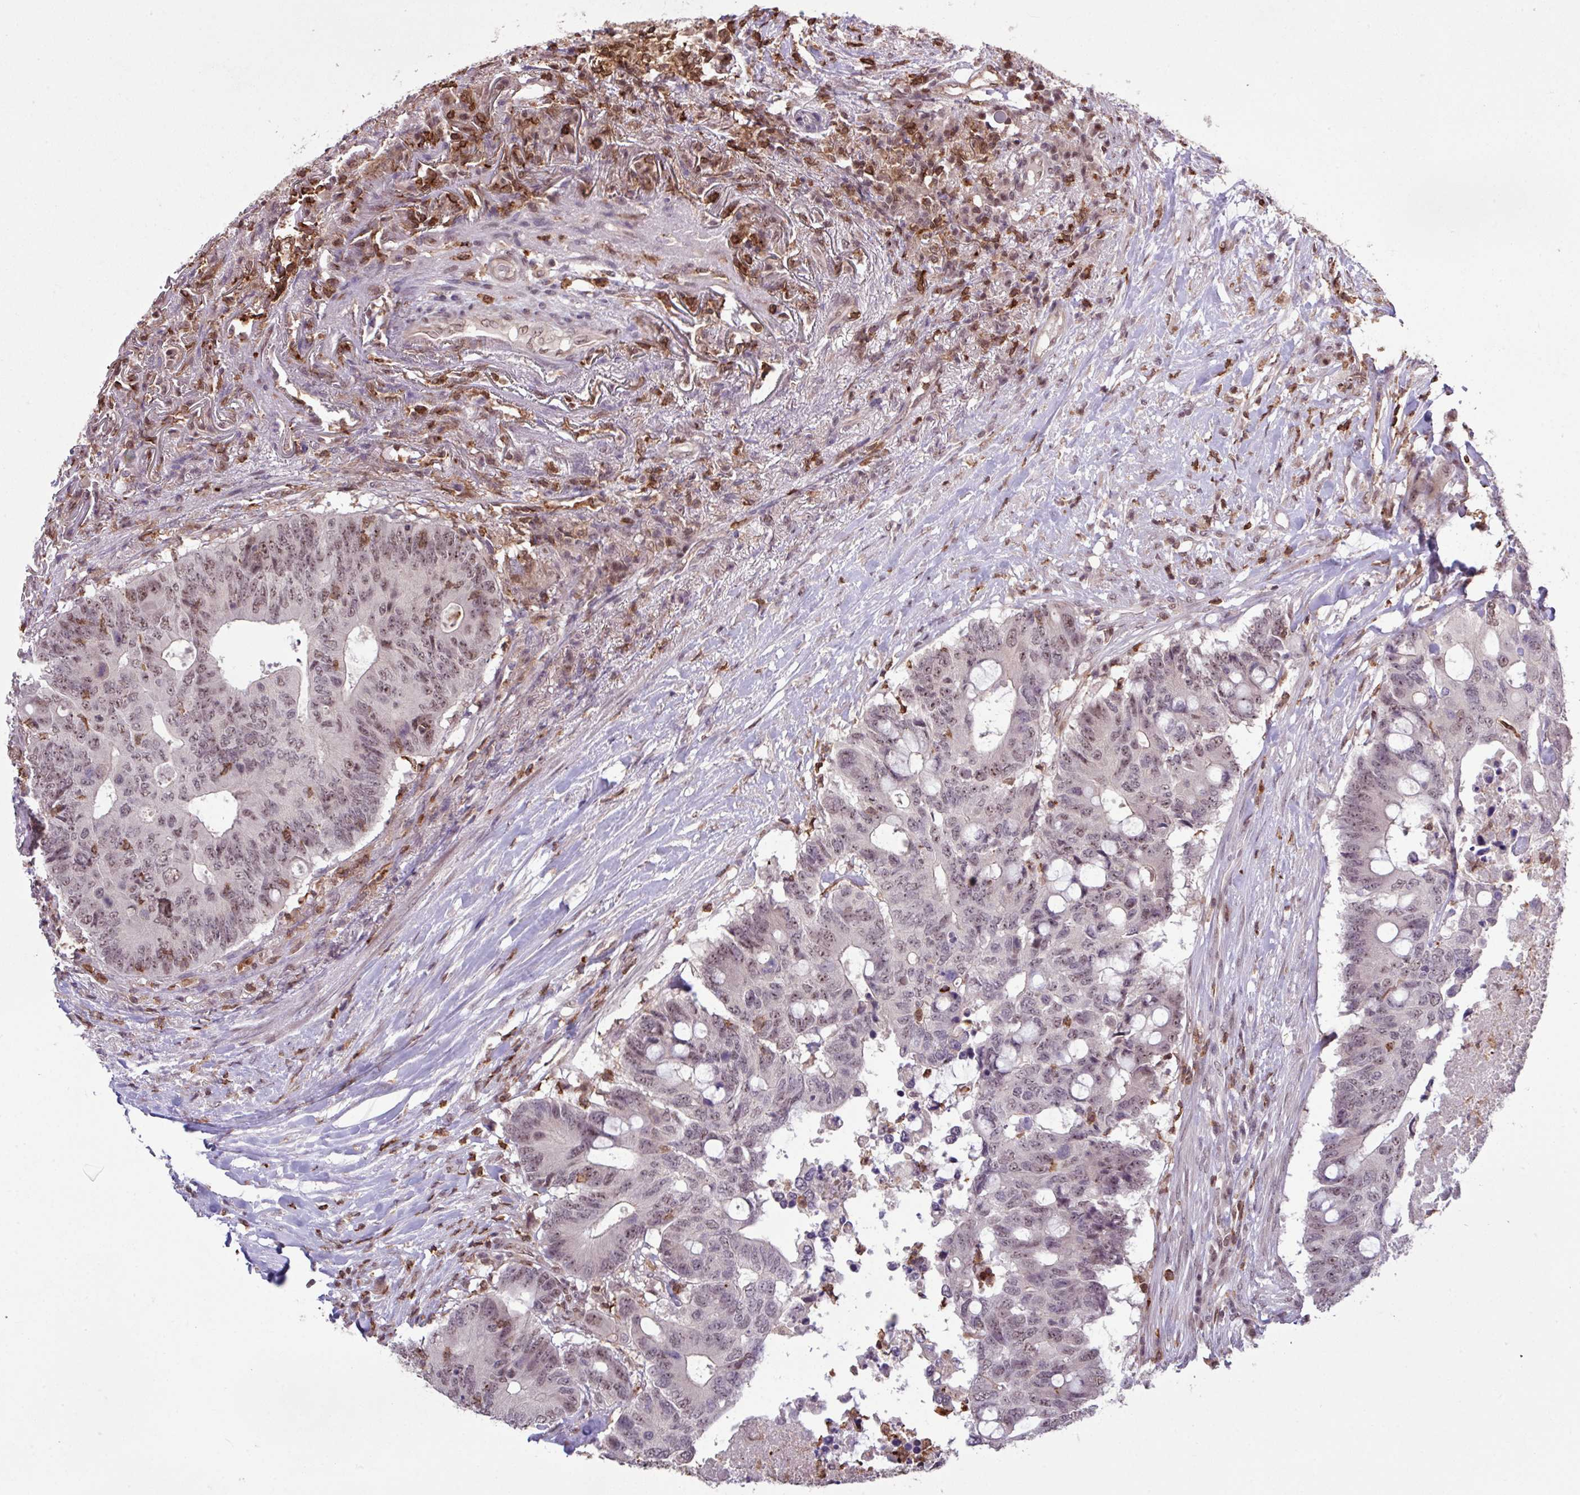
{"staining": {"intensity": "weak", "quantity": "25%-75%", "location": "nuclear"}, "tissue": "colorectal cancer", "cell_type": "Tumor cells", "image_type": "cancer", "snomed": [{"axis": "morphology", "description": "Adenocarcinoma, NOS"}, {"axis": "topography", "description": "Colon"}], "caption": "About 25%-75% of tumor cells in colorectal adenocarcinoma reveal weak nuclear protein staining as visualized by brown immunohistochemical staining.", "gene": "GON7", "patient": {"sex": "male", "age": 71}}